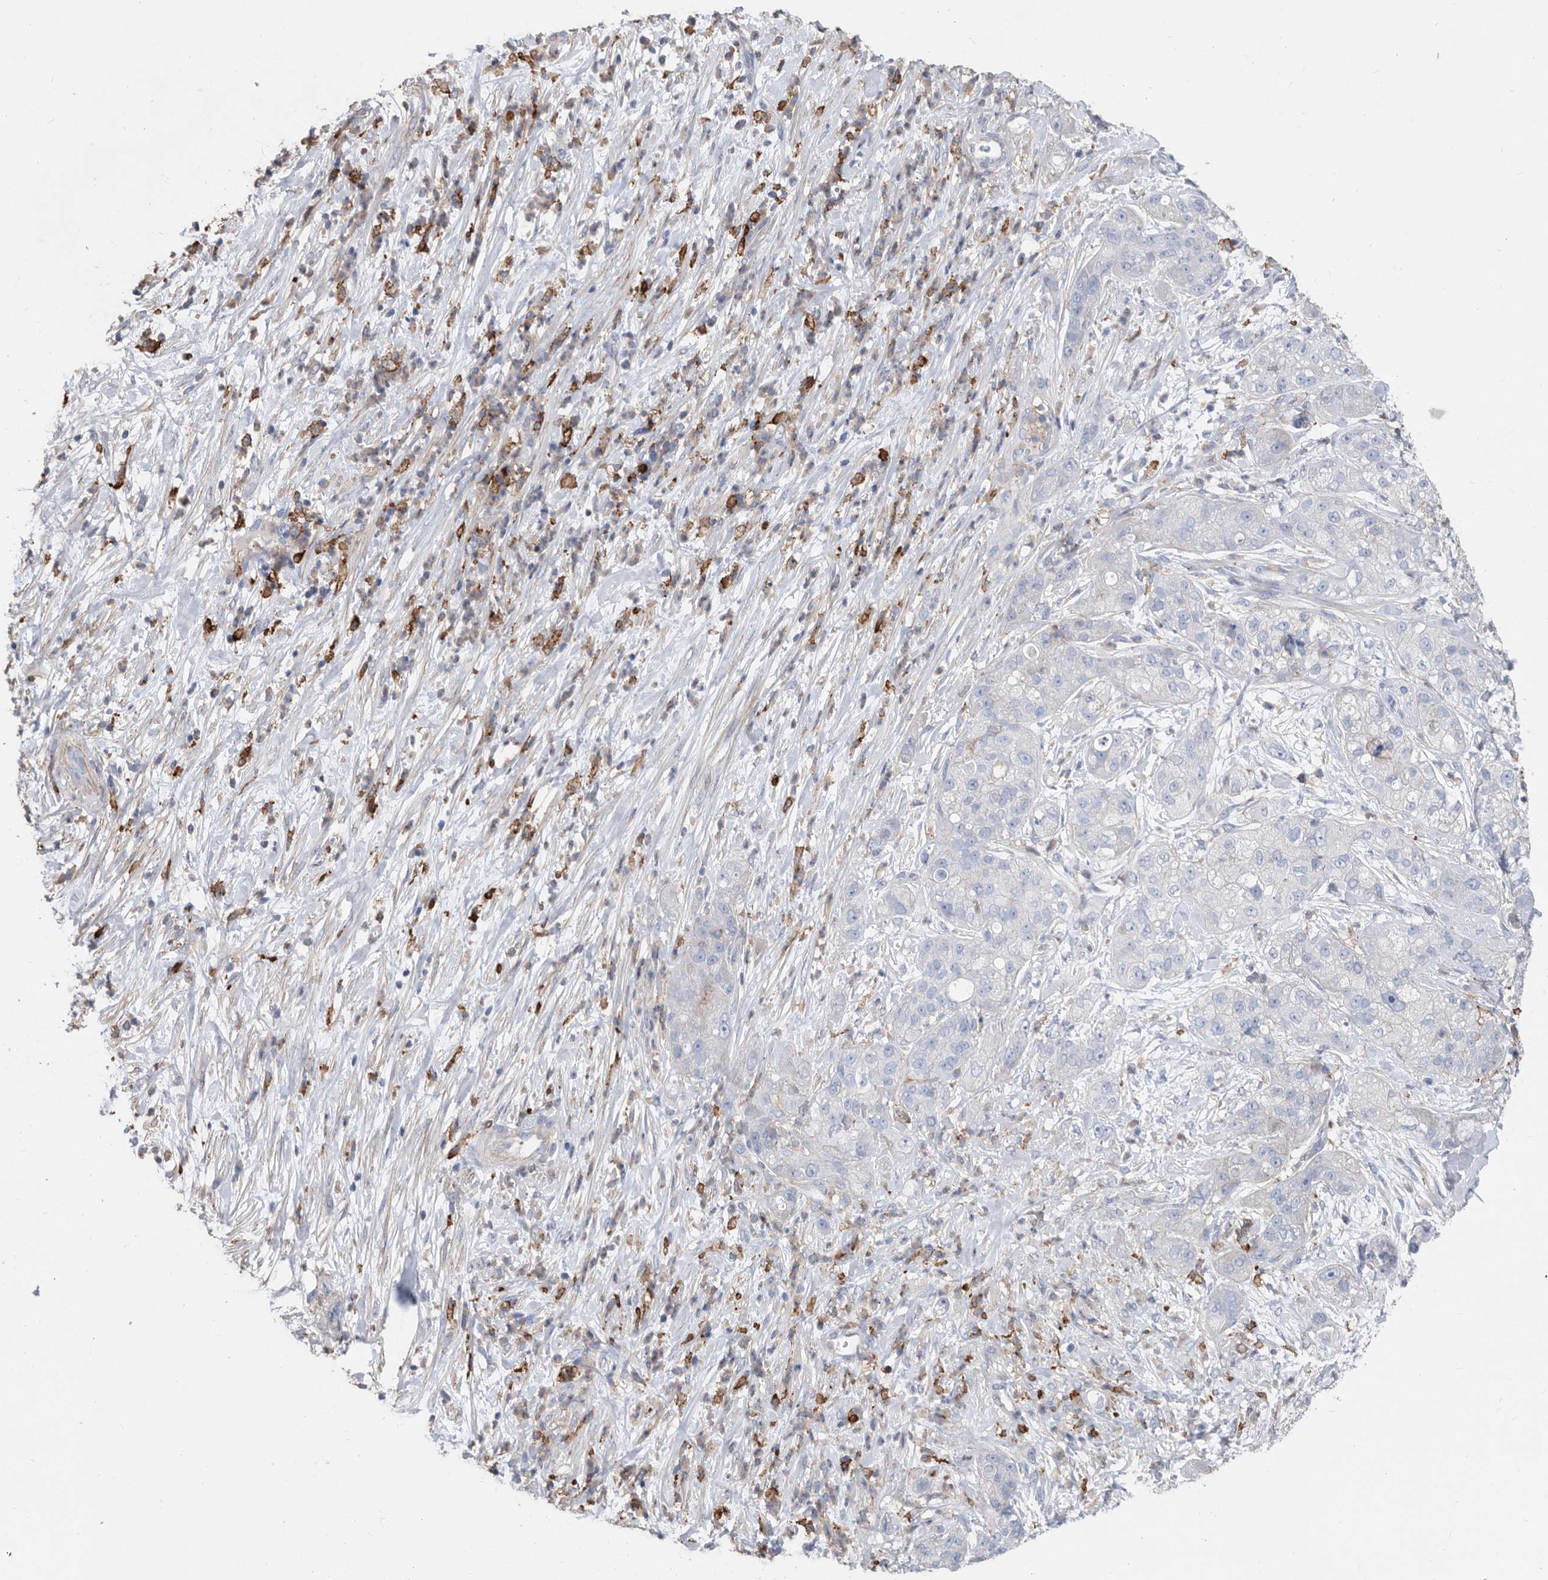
{"staining": {"intensity": "negative", "quantity": "none", "location": "none"}, "tissue": "pancreatic cancer", "cell_type": "Tumor cells", "image_type": "cancer", "snomed": [{"axis": "morphology", "description": "Adenocarcinoma, NOS"}, {"axis": "topography", "description": "Pancreas"}], "caption": "An image of human pancreatic cancer is negative for staining in tumor cells.", "gene": "MS4A4A", "patient": {"sex": "female", "age": 78}}